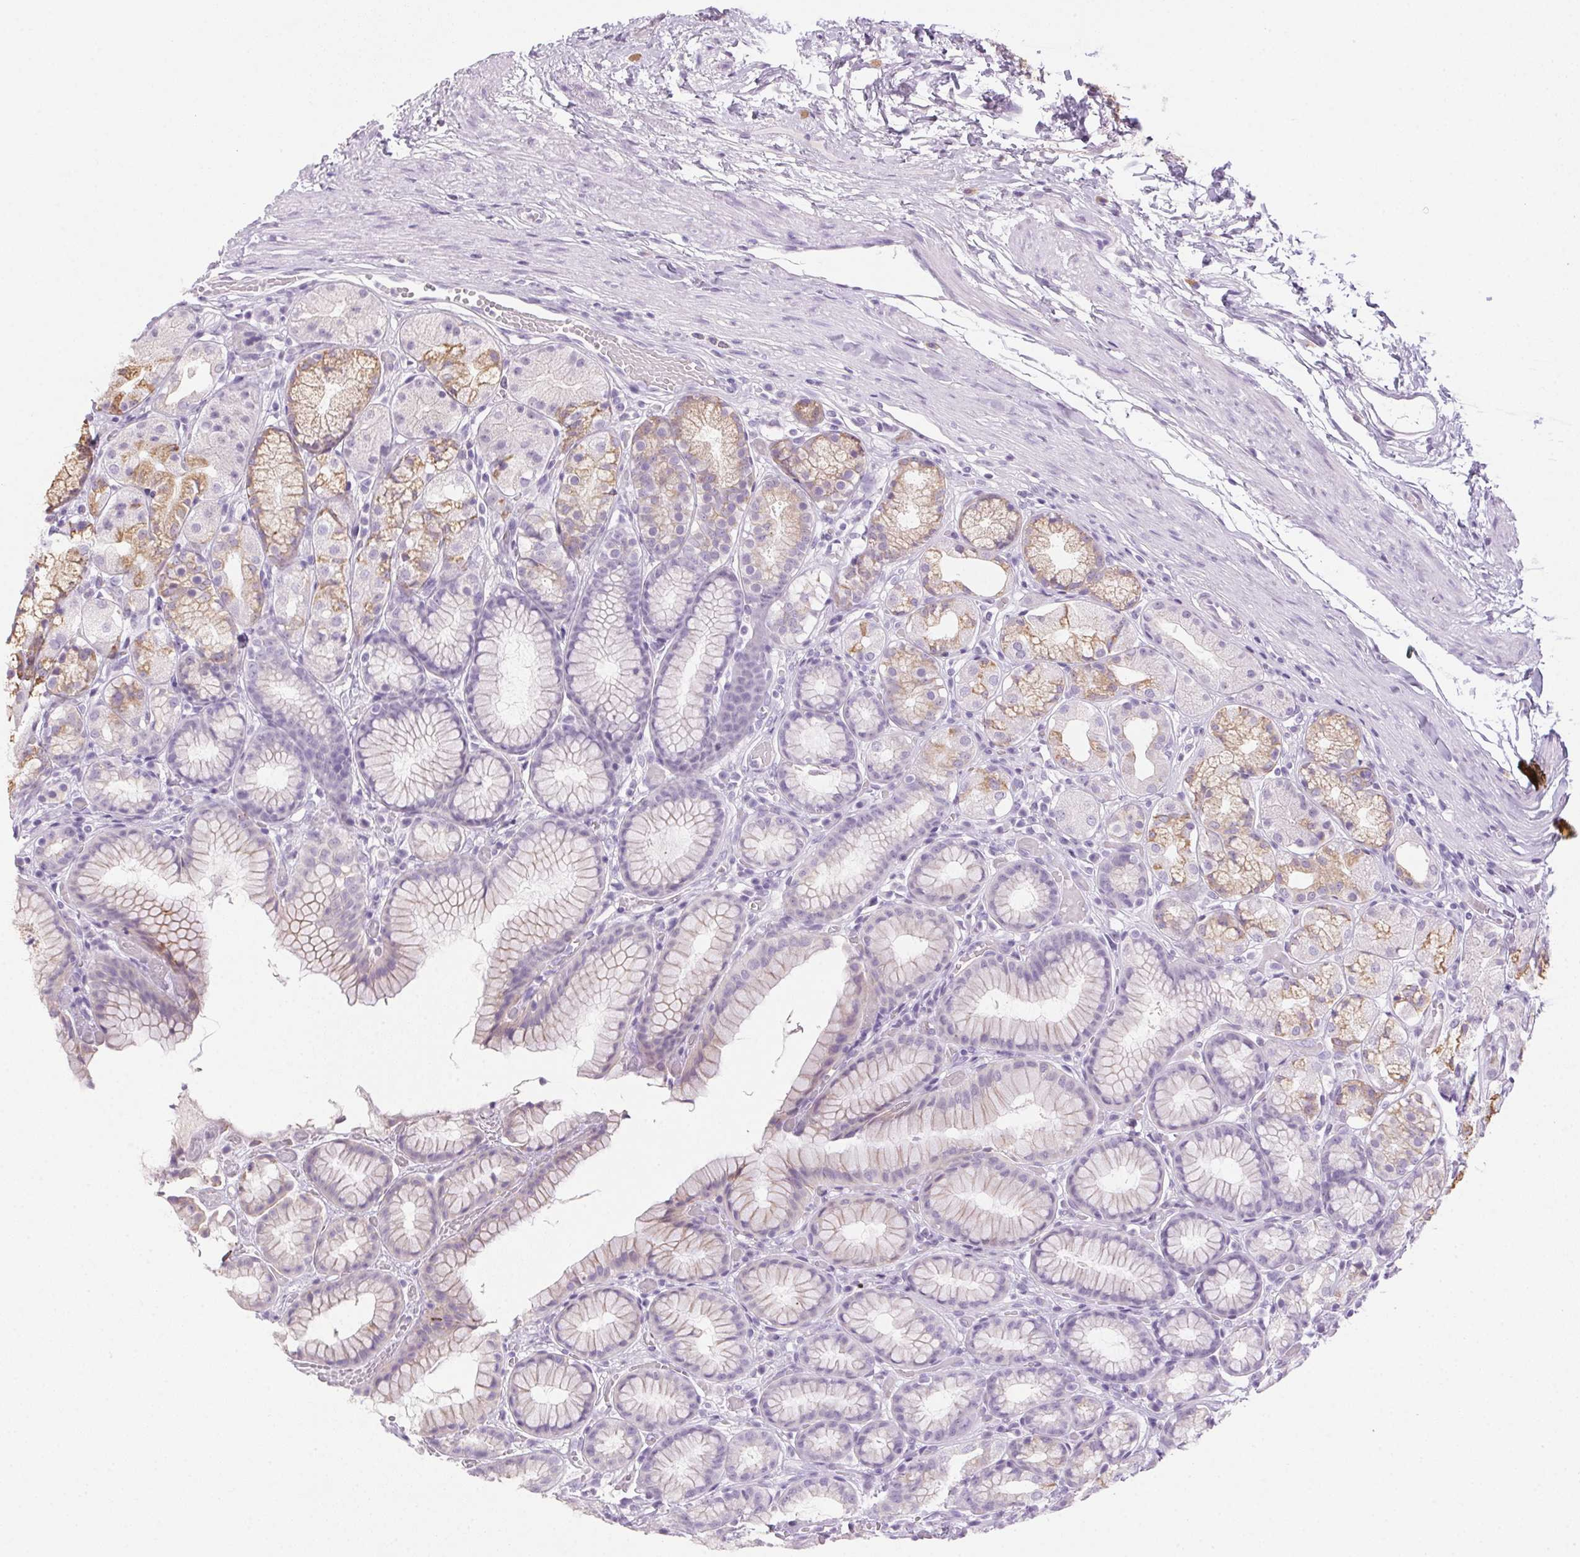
{"staining": {"intensity": "moderate", "quantity": "<25%", "location": "cytoplasmic/membranous"}, "tissue": "stomach", "cell_type": "Glandular cells", "image_type": "normal", "snomed": [{"axis": "morphology", "description": "Normal tissue, NOS"}, {"axis": "topography", "description": "Stomach"}], "caption": "A histopathology image of stomach stained for a protein demonstrates moderate cytoplasmic/membranous brown staining in glandular cells.", "gene": "POPDC2", "patient": {"sex": "male", "age": 70}}